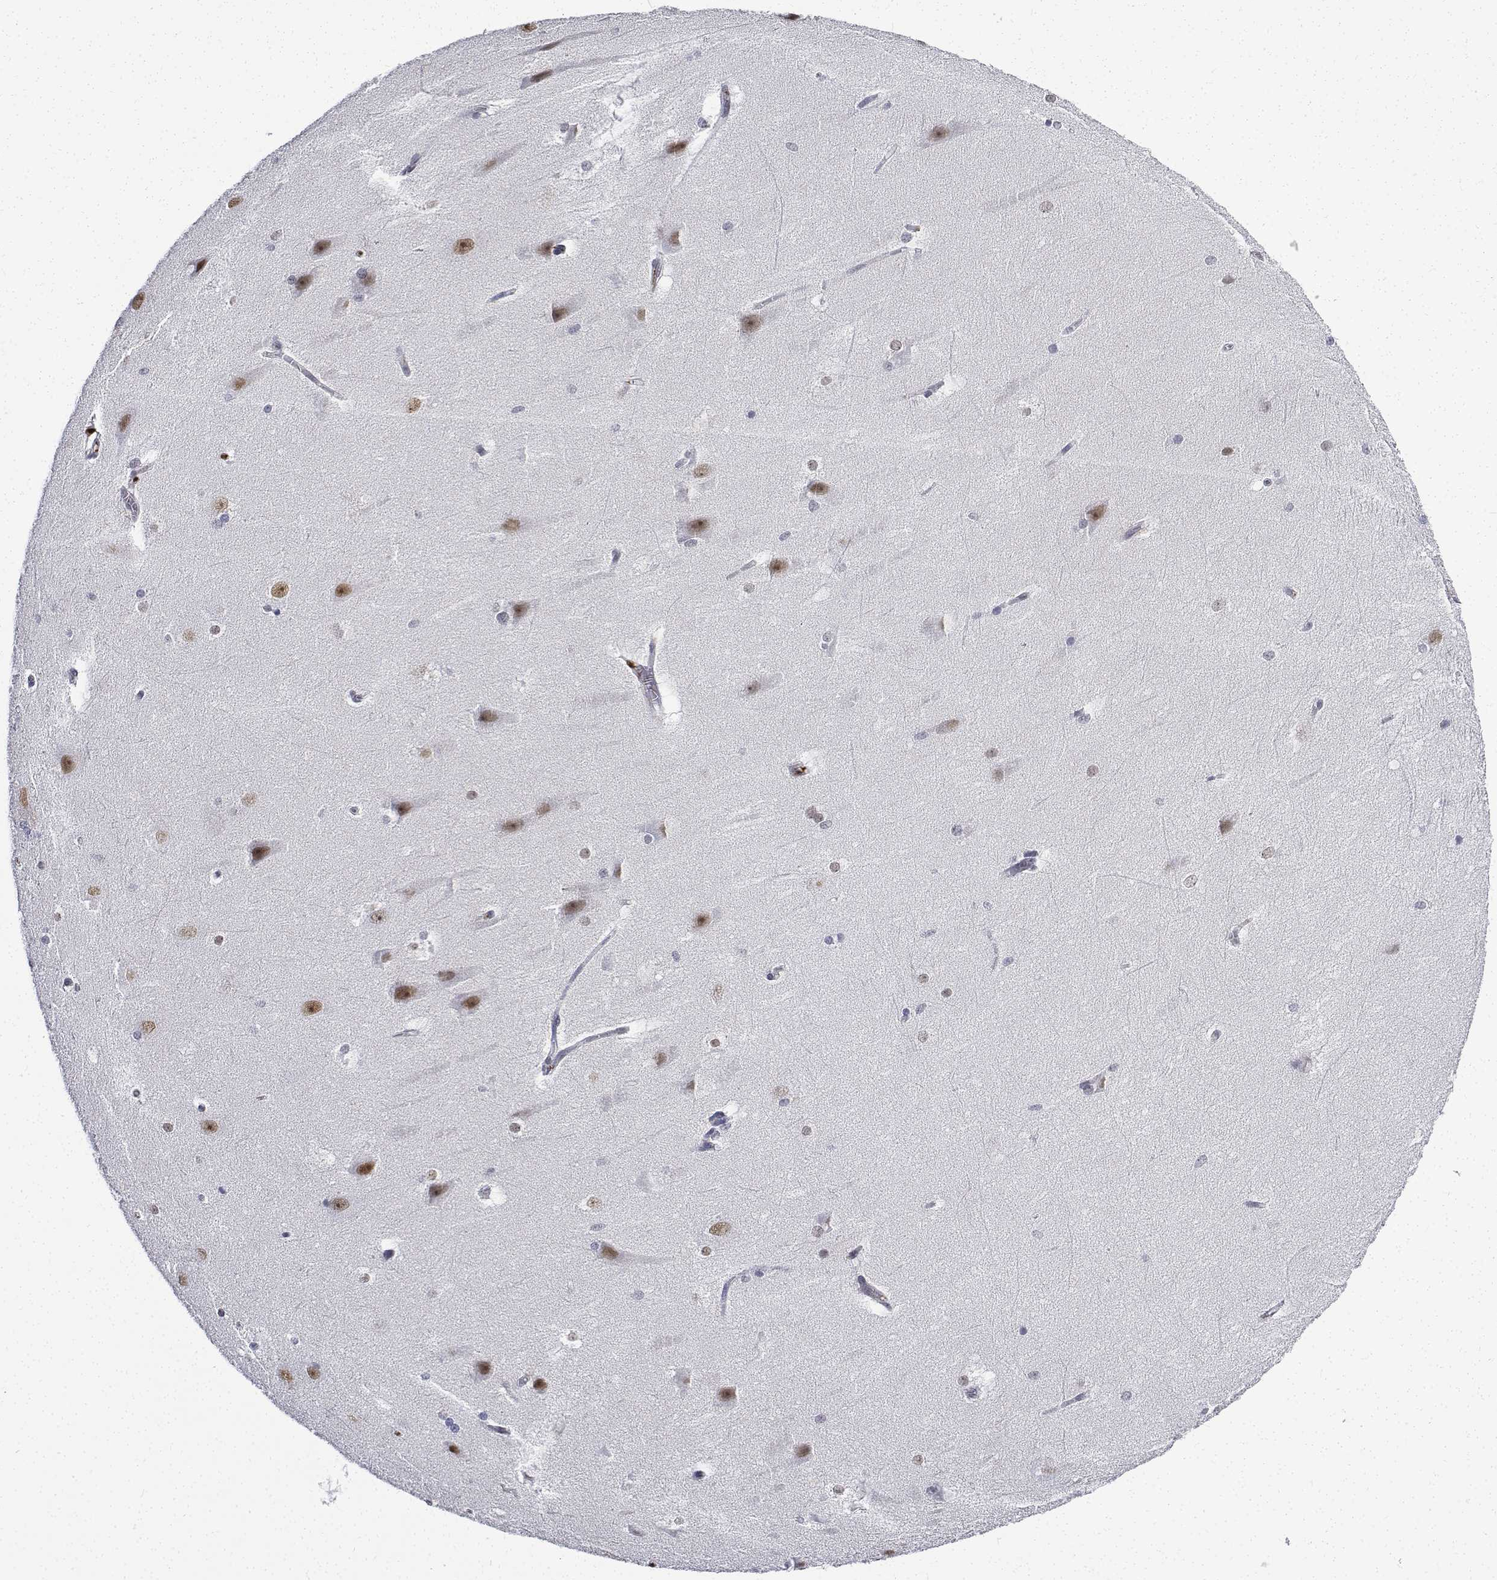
{"staining": {"intensity": "weak", "quantity": "<25%", "location": "nuclear"}, "tissue": "hippocampus", "cell_type": "Glial cells", "image_type": "normal", "snomed": [{"axis": "morphology", "description": "Normal tissue, NOS"}, {"axis": "topography", "description": "Cerebral cortex"}, {"axis": "topography", "description": "Hippocampus"}], "caption": "An immunohistochemistry histopathology image of unremarkable hippocampus is shown. There is no staining in glial cells of hippocampus. Brightfield microscopy of immunohistochemistry stained with DAB (brown) and hematoxylin (blue), captured at high magnification.", "gene": "ATRX", "patient": {"sex": "female", "age": 19}}